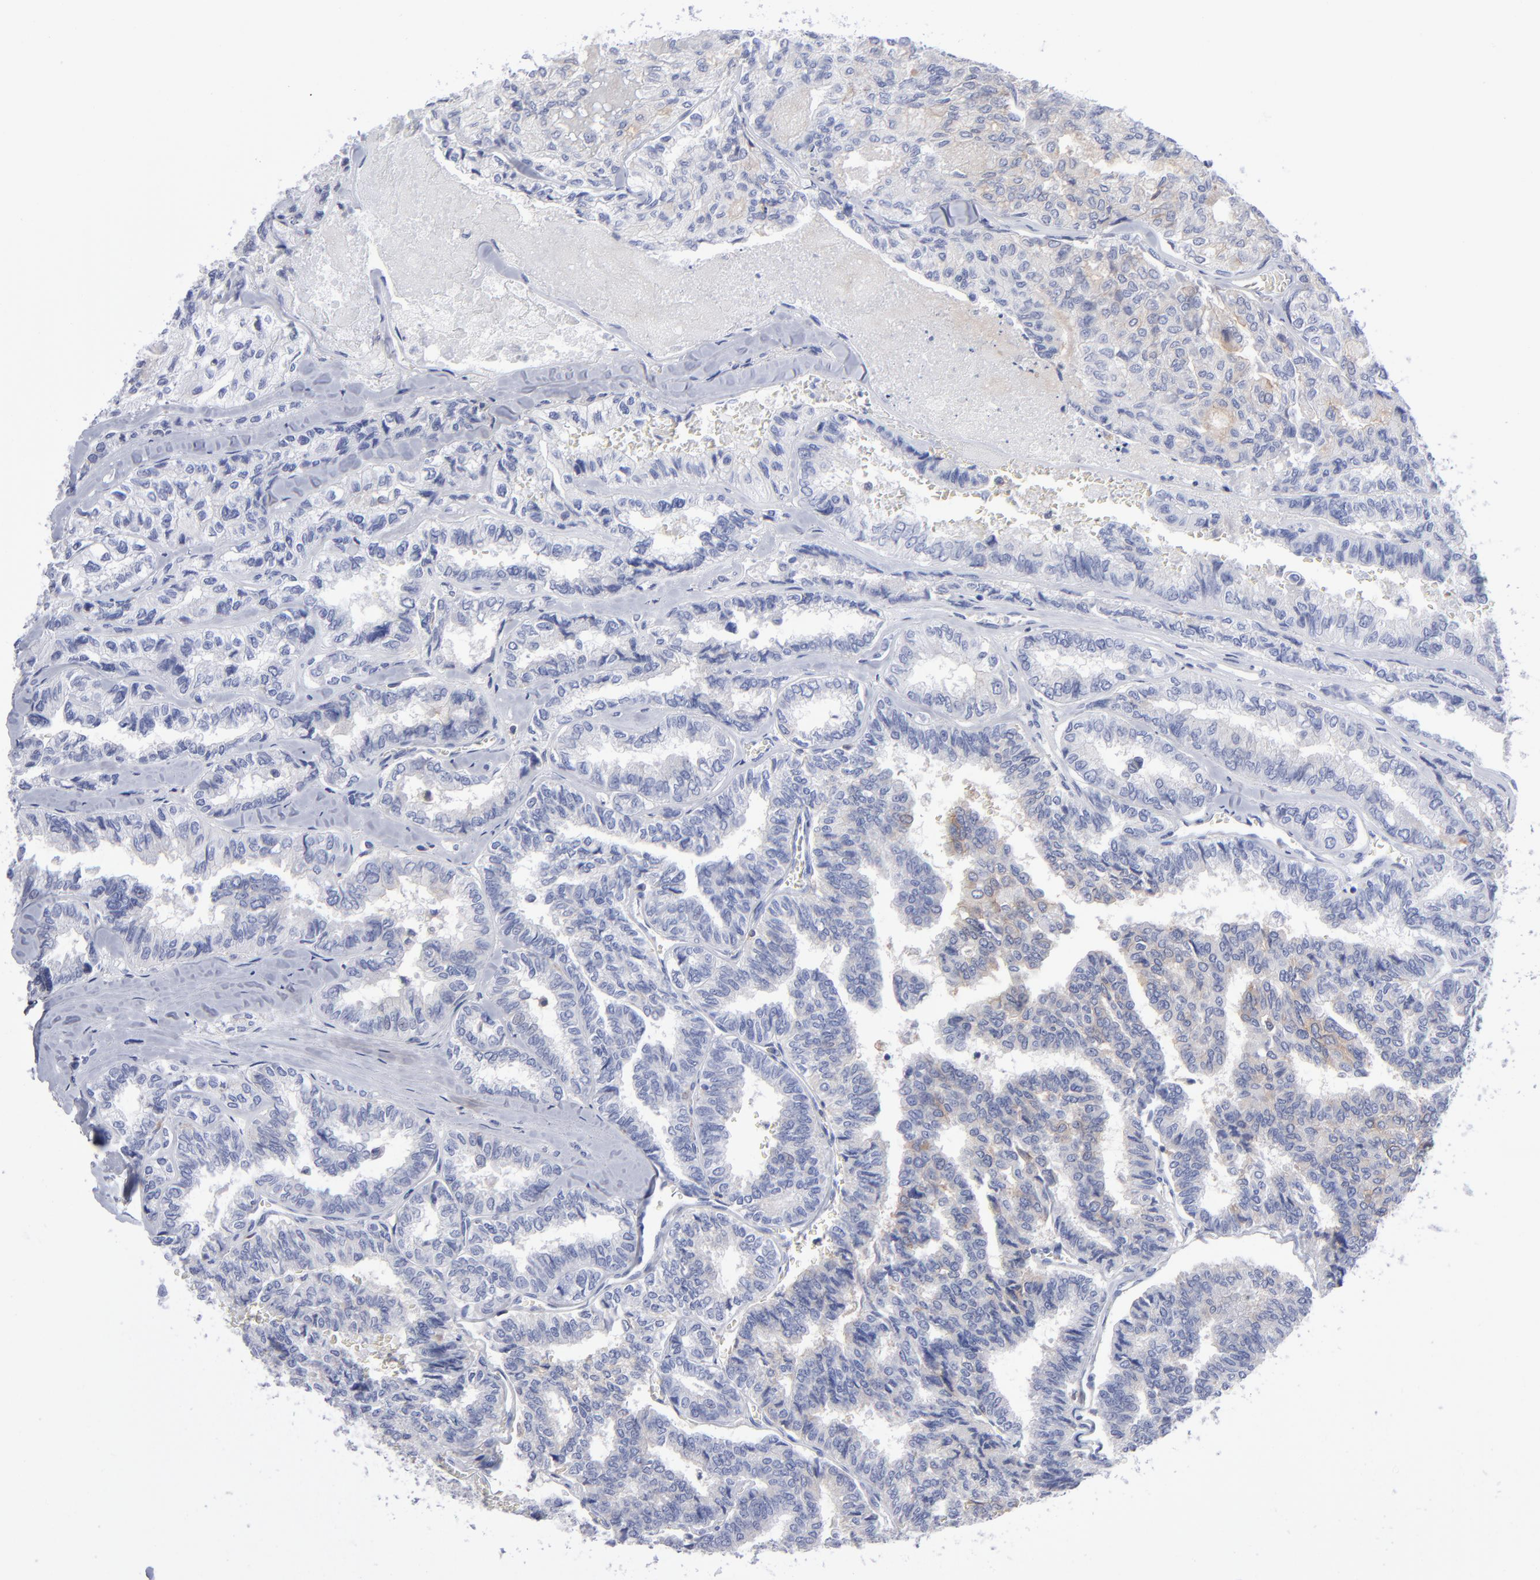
{"staining": {"intensity": "weak", "quantity": "25%-75%", "location": "cytoplasmic/membranous"}, "tissue": "thyroid cancer", "cell_type": "Tumor cells", "image_type": "cancer", "snomed": [{"axis": "morphology", "description": "Papillary adenocarcinoma, NOS"}, {"axis": "topography", "description": "Thyroid gland"}], "caption": "Thyroid cancer stained with DAB (3,3'-diaminobenzidine) immunohistochemistry exhibits low levels of weak cytoplasmic/membranous positivity in about 25%-75% of tumor cells.", "gene": "LAT2", "patient": {"sex": "female", "age": 35}}